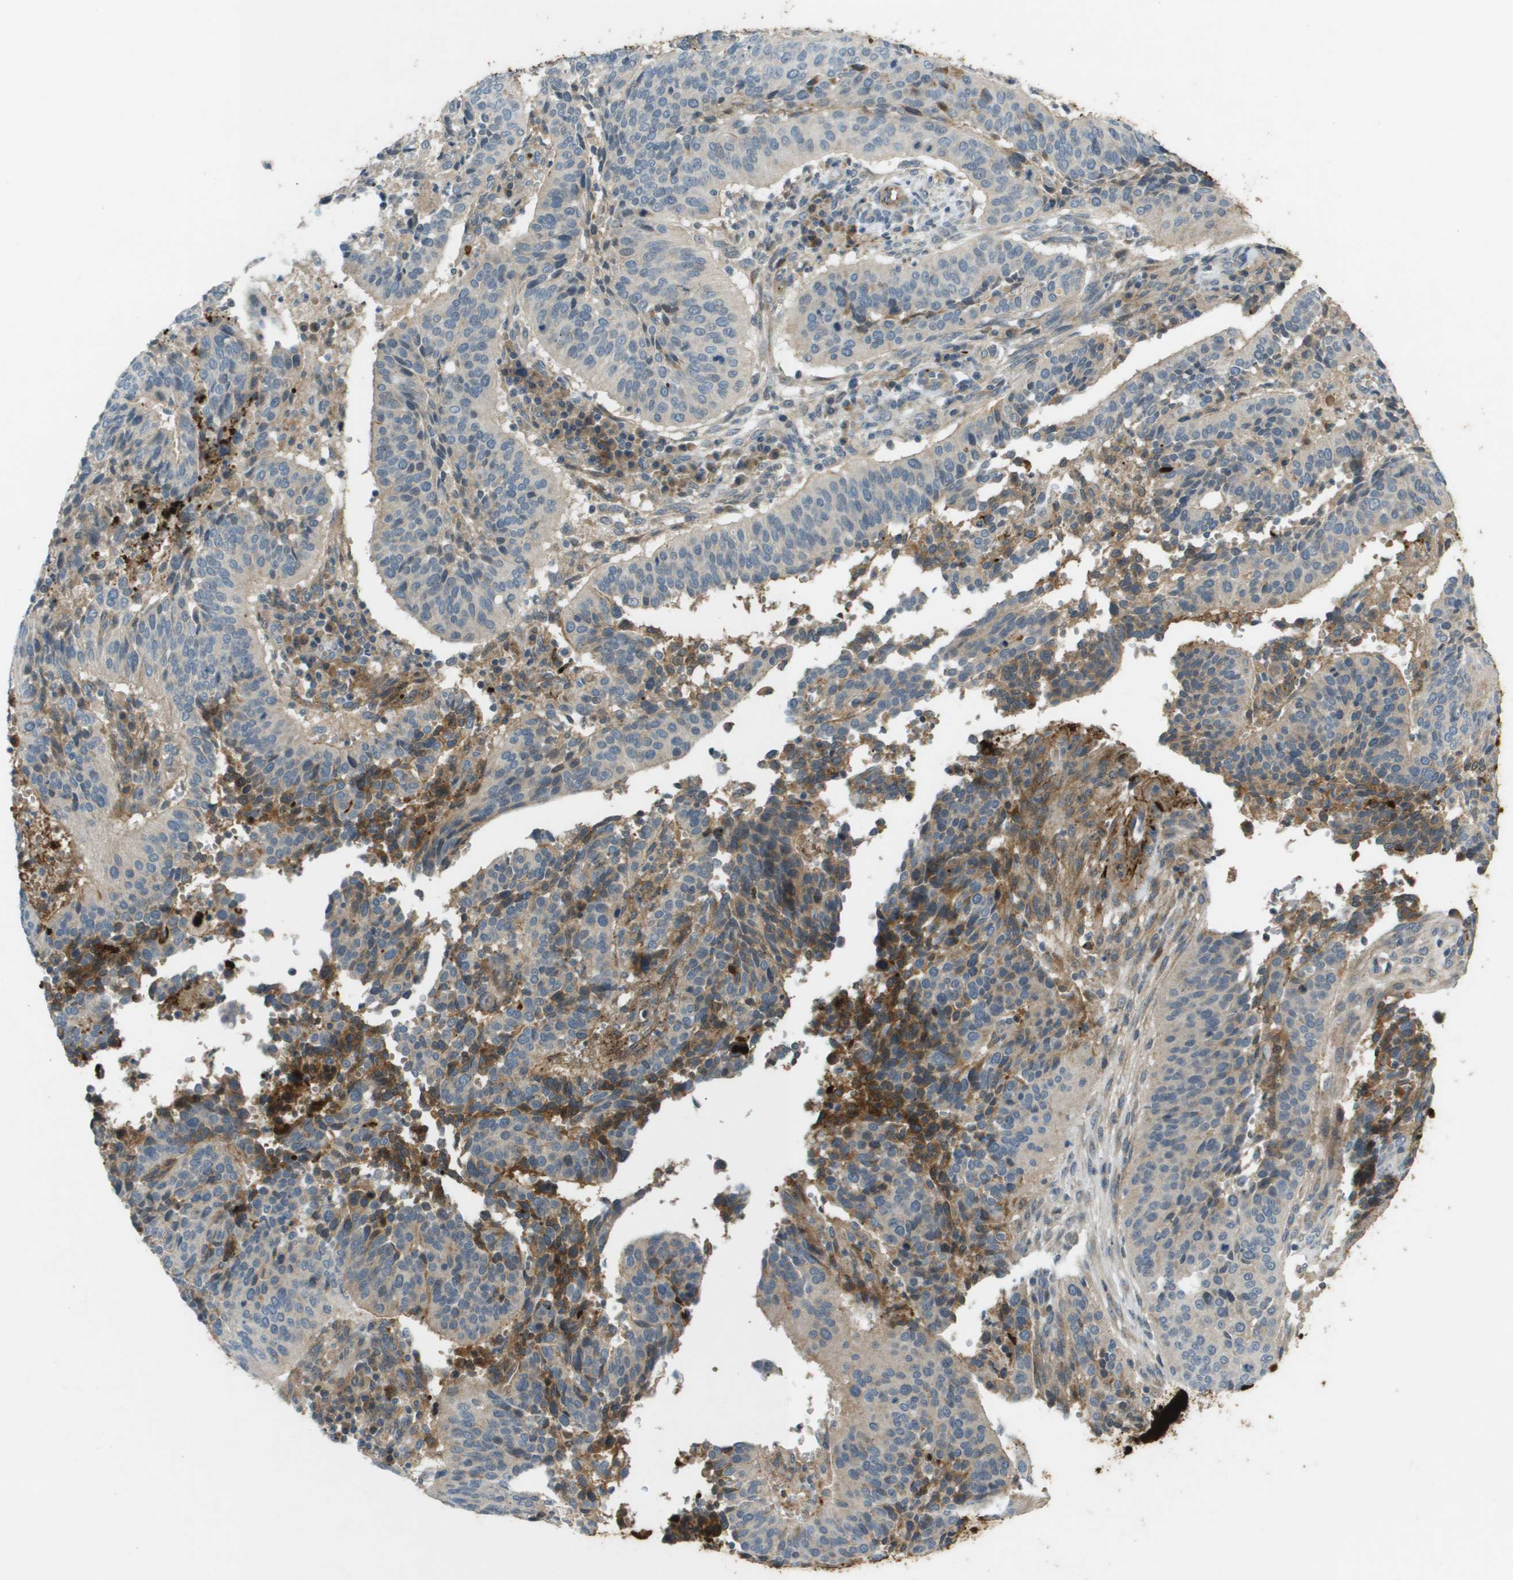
{"staining": {"intensity": "negative", "quantity": "none", "location": "none"}, "tissue": "cervical cancer", "cell_type": "Tumor cells", "image_type": "cancer", "snomed": [{"axis": "morphology", "description": "Normal tissue, NOS"}, {"axis": "morphology", "description": "Squamous cell carcinoma, NOS"}, {"axis": "topography", "description": "Cervix"}], "caption": "IHC photomicrograph of squamous cell carcinoma (cervical) stained for a protein (brown), which reveals no staining in tumor cells. The staining was performed using DAB (3,3'-diaminobenzidine) to visualize the protein expression in brown, while the nuclei were stained in blue with hematoxylin (Magnification: 20x).", "gene": "VTN", "patient": {"sex": "female", "age": 39}}